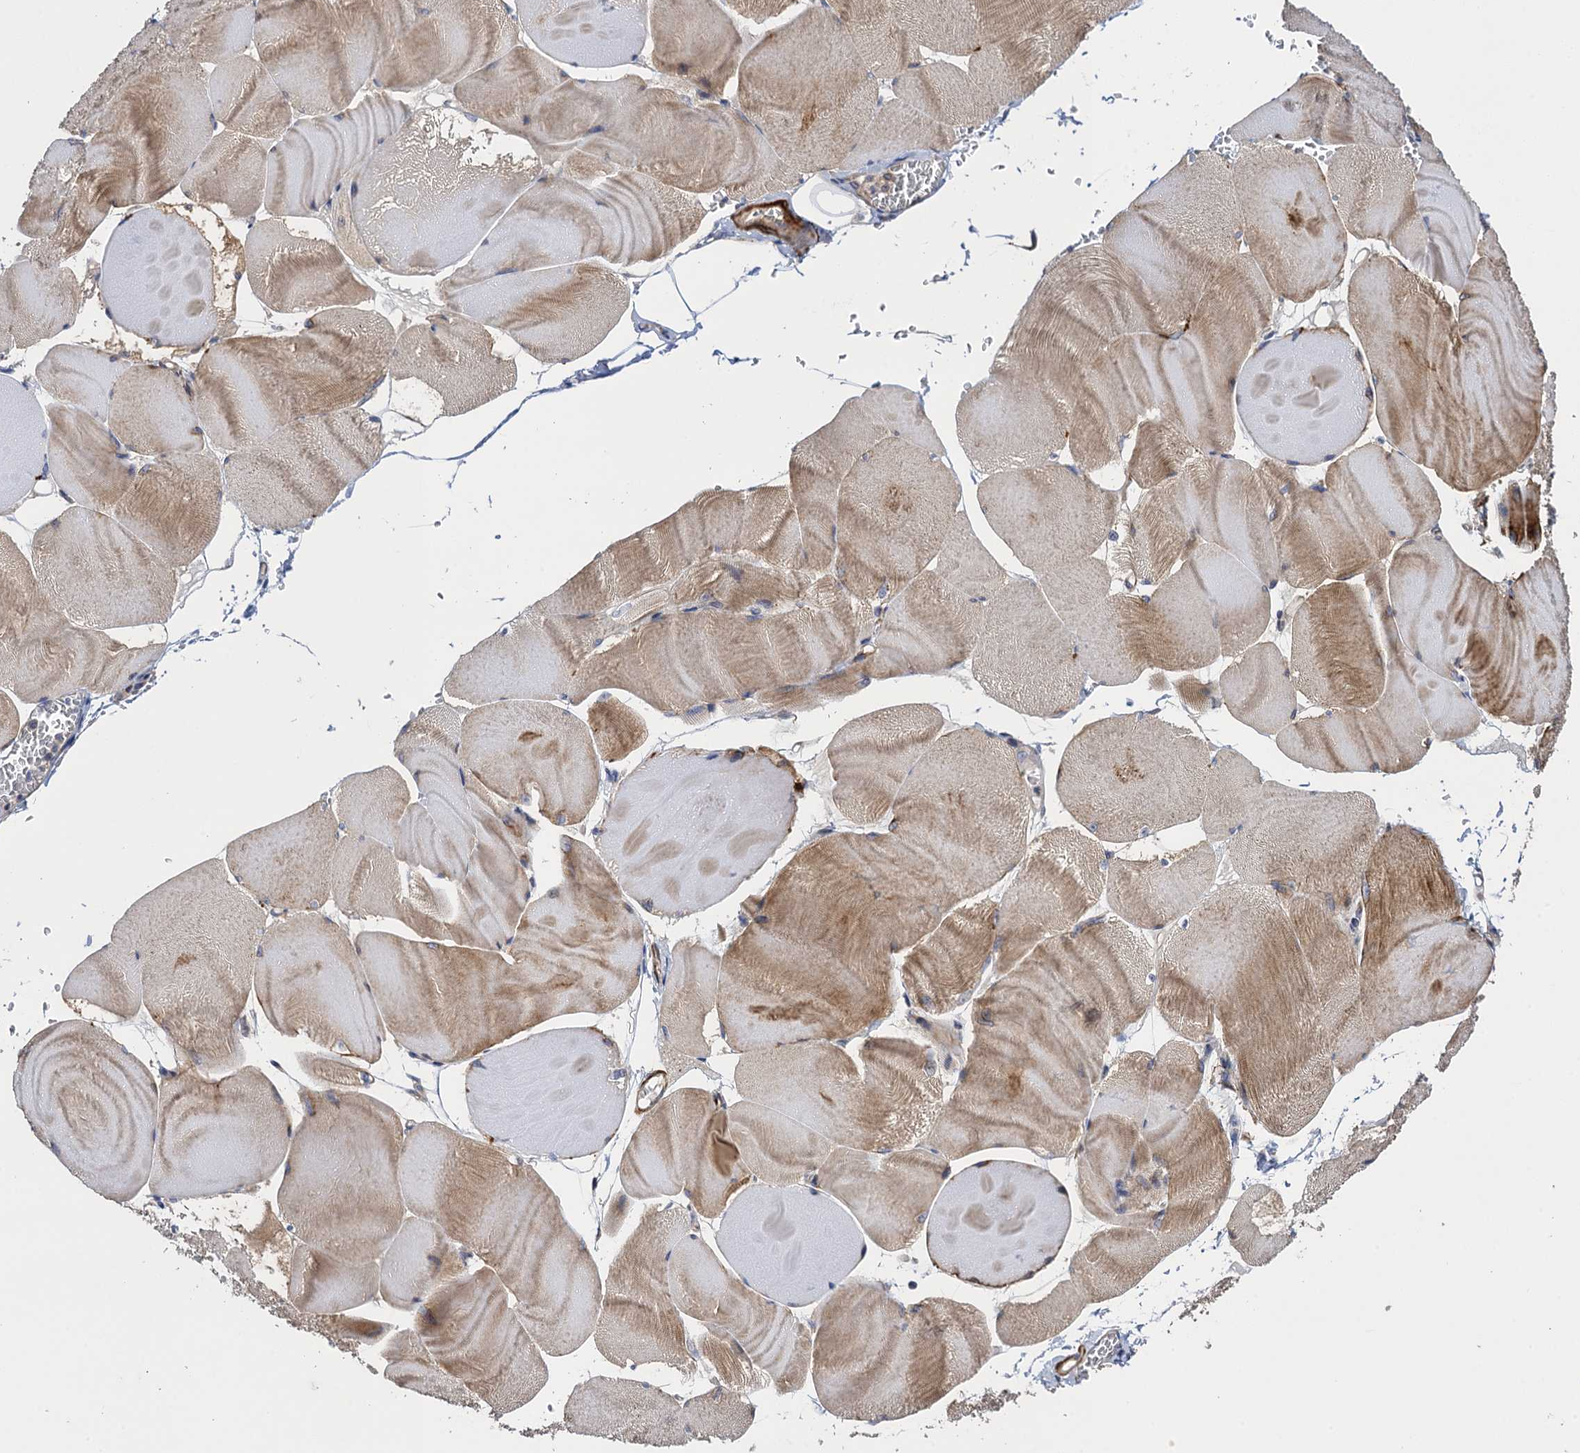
{"staining": {"intensity": "weak", "quantity": "25%-75%", "location": "cytoplasmic/membranous"}, "tissue": "skeletal muscle", "cell_type": "Myocytes", "image_type": "normal", "snomed": [{"axis": "morphology", "description": "Normal tissue, NOS"}, {"axis": "morphology", "description": "Basal cell carcinoma"}, {"axis": "topography", "description": "Skeletal muscle"}], "caption": "Approximately 25%-75% of myocytes in normal human skeletal muscle reveal weak cytoplasmic/membranous protein expression as visualized by brown immunohistochemical staining.", "gene": "WDR88", "patient": {"sex": "female", "age": 64}}